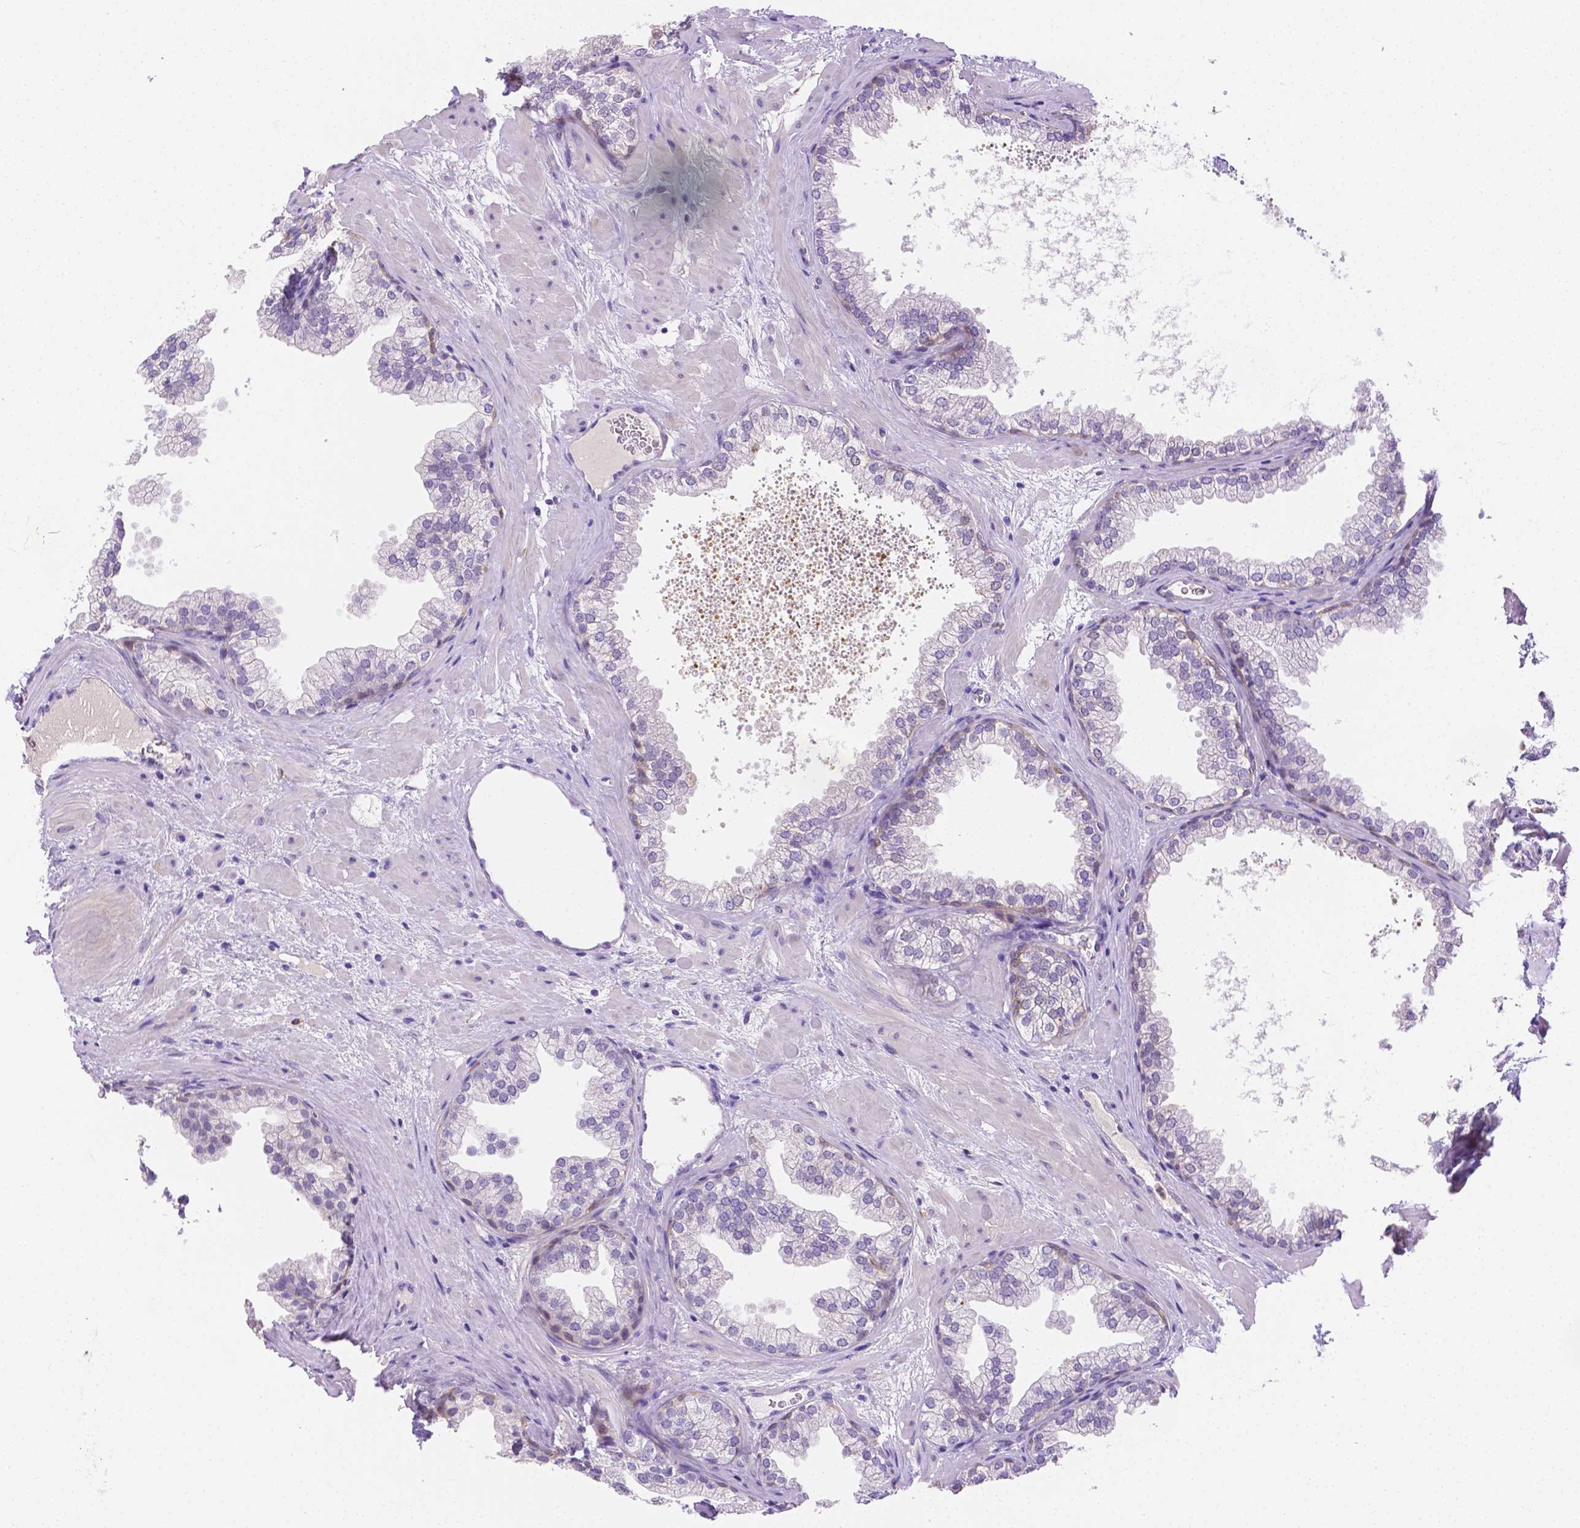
{"staining": {"intensity": "weak", "quantity": "<25%", "location": "cytoplasmic/membranous"}, "tissue": "prostate", "cell_type": "Glandular cells", "image_type": "normal", "snomed": [{"axis": "morphology", "description": "Normal tissue, NOS"}, {"axis": "topography", "description": "Prostate"}], "caption": "This is a photomicrograph of IHC staining of benign prostate, which shows no expression in glandular cells. The staining is performed using DAB (3,3'-diaminobenzidine) brown chromogen with nuclei counter-stained in using hematoxylin.", "gene": "NXPH2", "patient": {"sex": "male", "age": 37}}